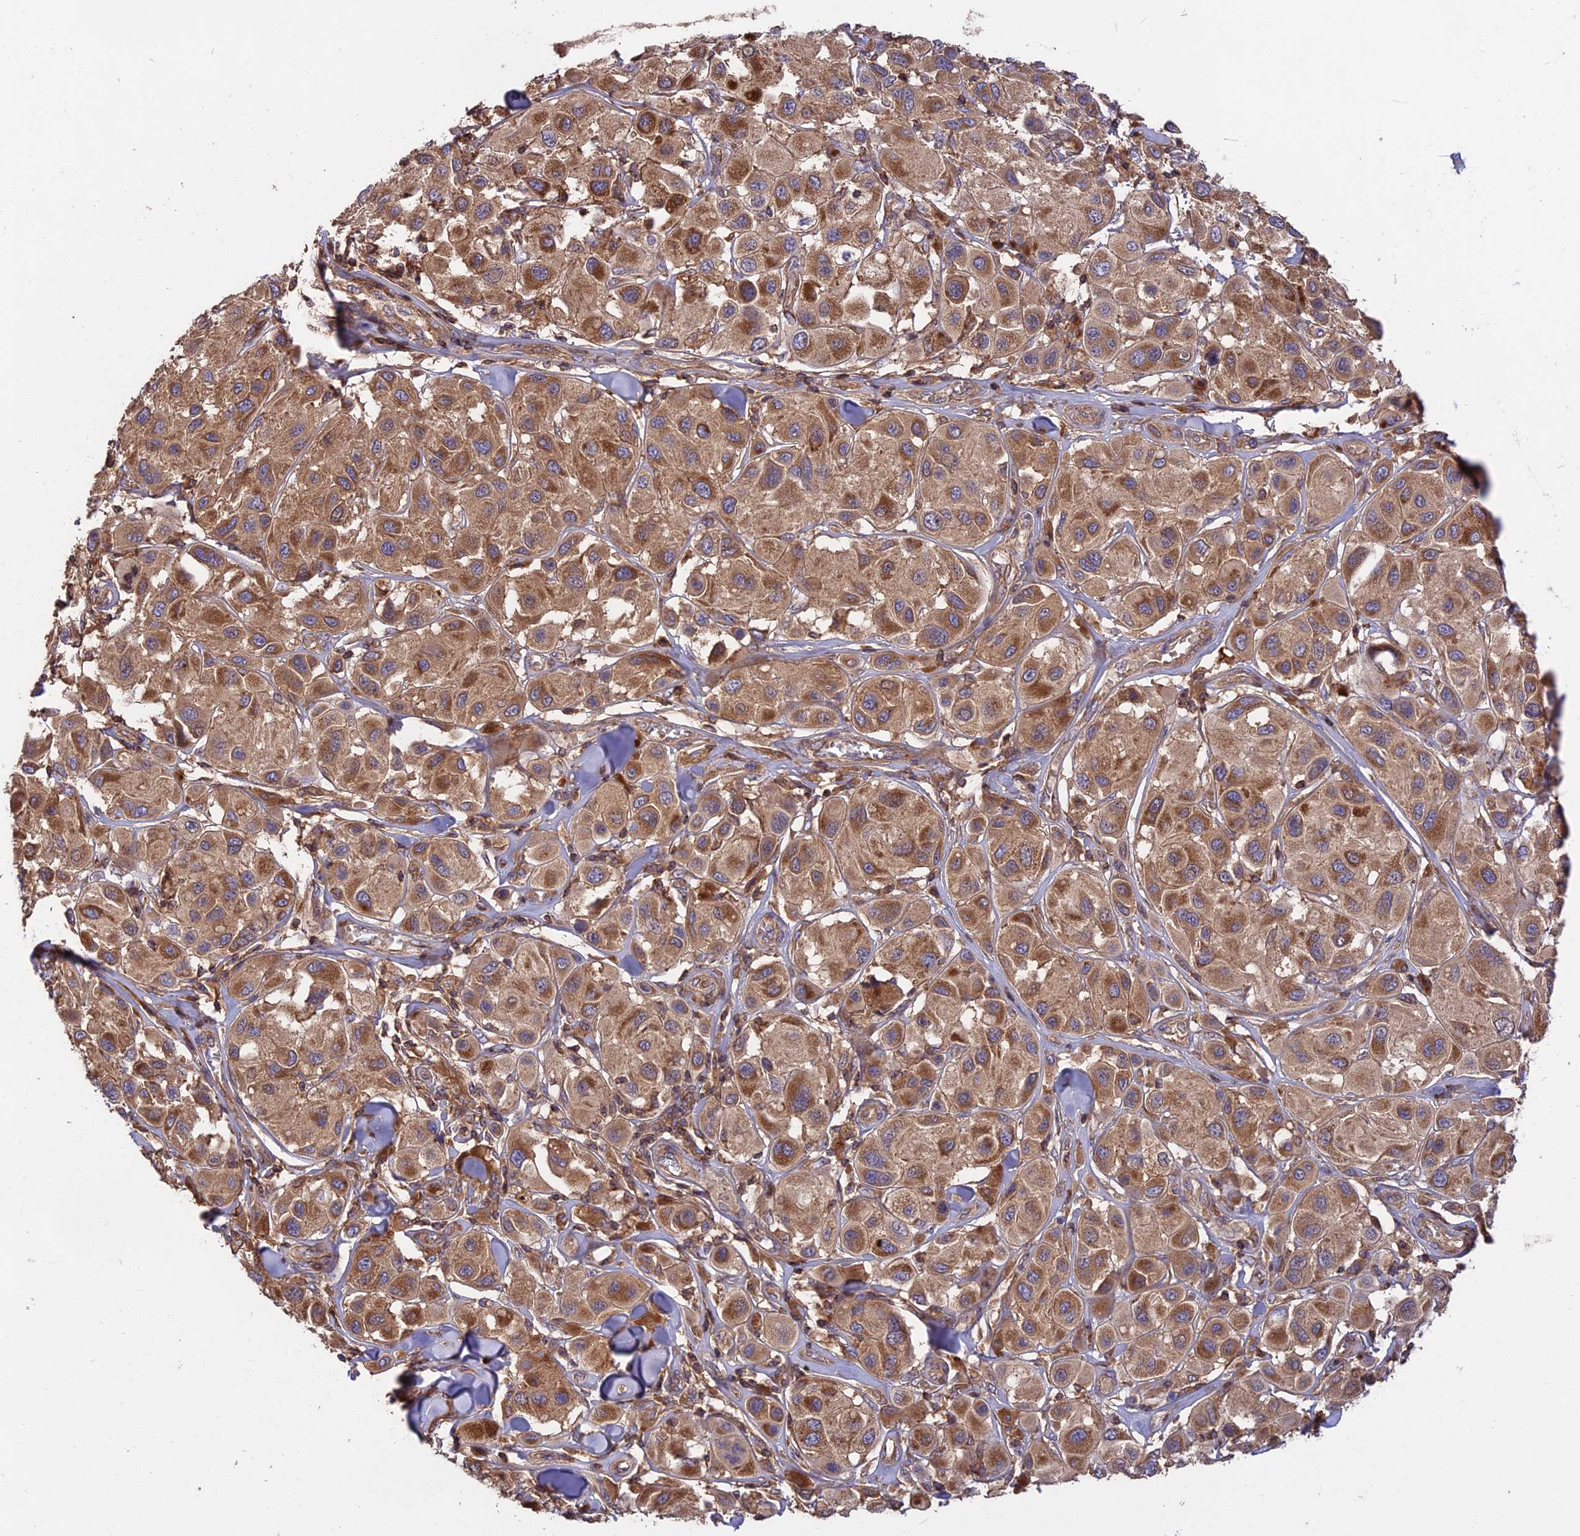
{"staining": {"intensity": "moderate", "quantity": ">75%", "location": "cytoplasmic/membranous"}, "tissue": "melanoma", "cell_type": "Tumor cells", "image_type": "cancer", "snomed": [{"axis": "morphology", "description": "Malignant melanoma, Metastatic site"}, {"axis": "topography", "description": "Skin"}], "caption": "Melanoma tissue demonstrates moderate cytoplasmic/membranous expression in approximately >75% of tumor cells", "gene": "NUDT8", "patient": {"sex": "male", "age": 41}}